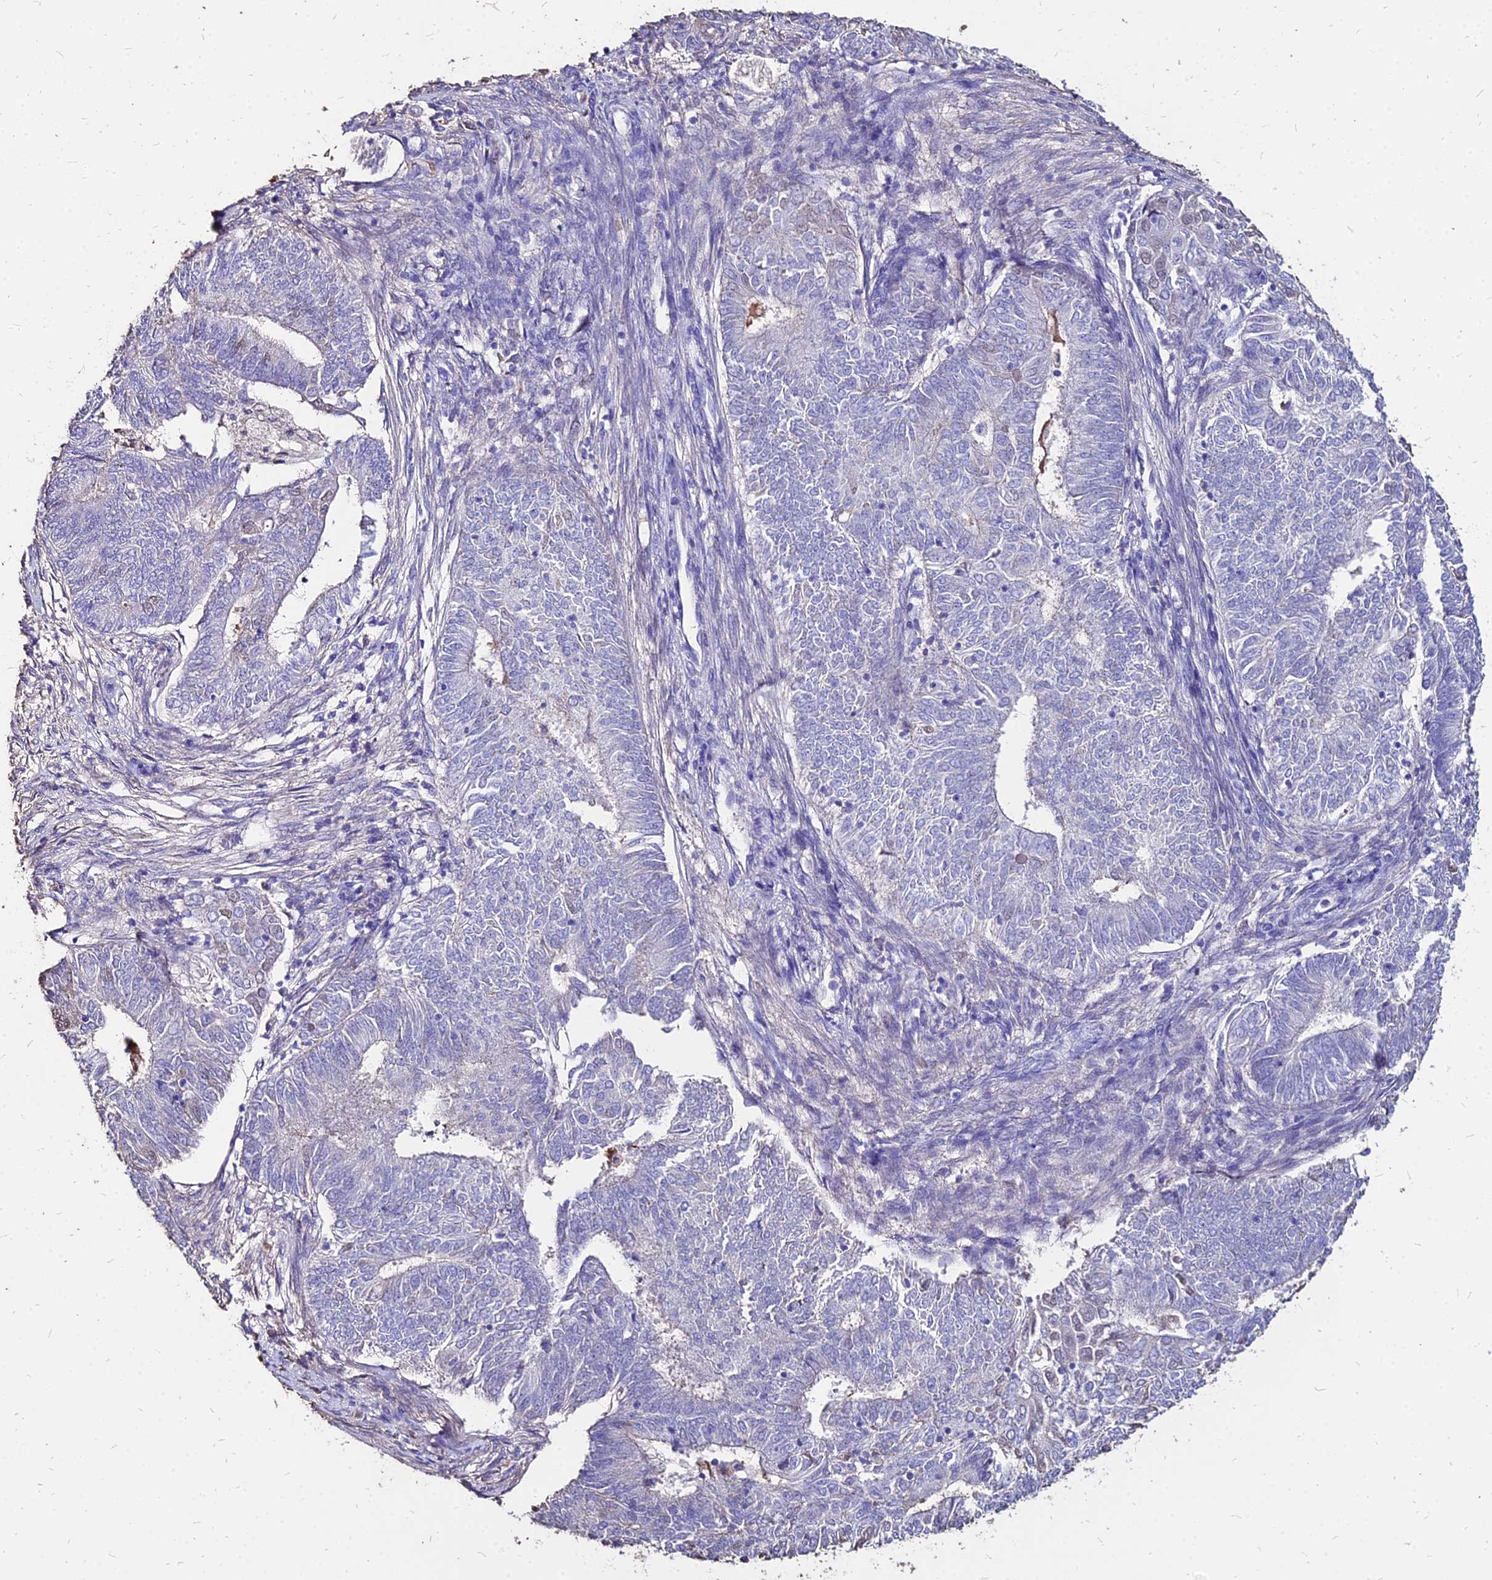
{"staining": {"intensity": "negative", "quantity": "none", "location": "none"}, "tissue": "endometrial cancer", "cell_type": "Tumor cells", "image_type": "cancer", "snomed": [{"axis": "morphology", "description": "Adenocarcinoma, NOS"}, {"axis": "topography", "description": "Endometrium"}], "caption": "This is an immunohistochemistry photomicrograph of human endometrial cancer (adenocarcinoma). There is no positivity in tumor cells.", "gene": "NME5", "patient": {"sex": "female", "age": 62}}